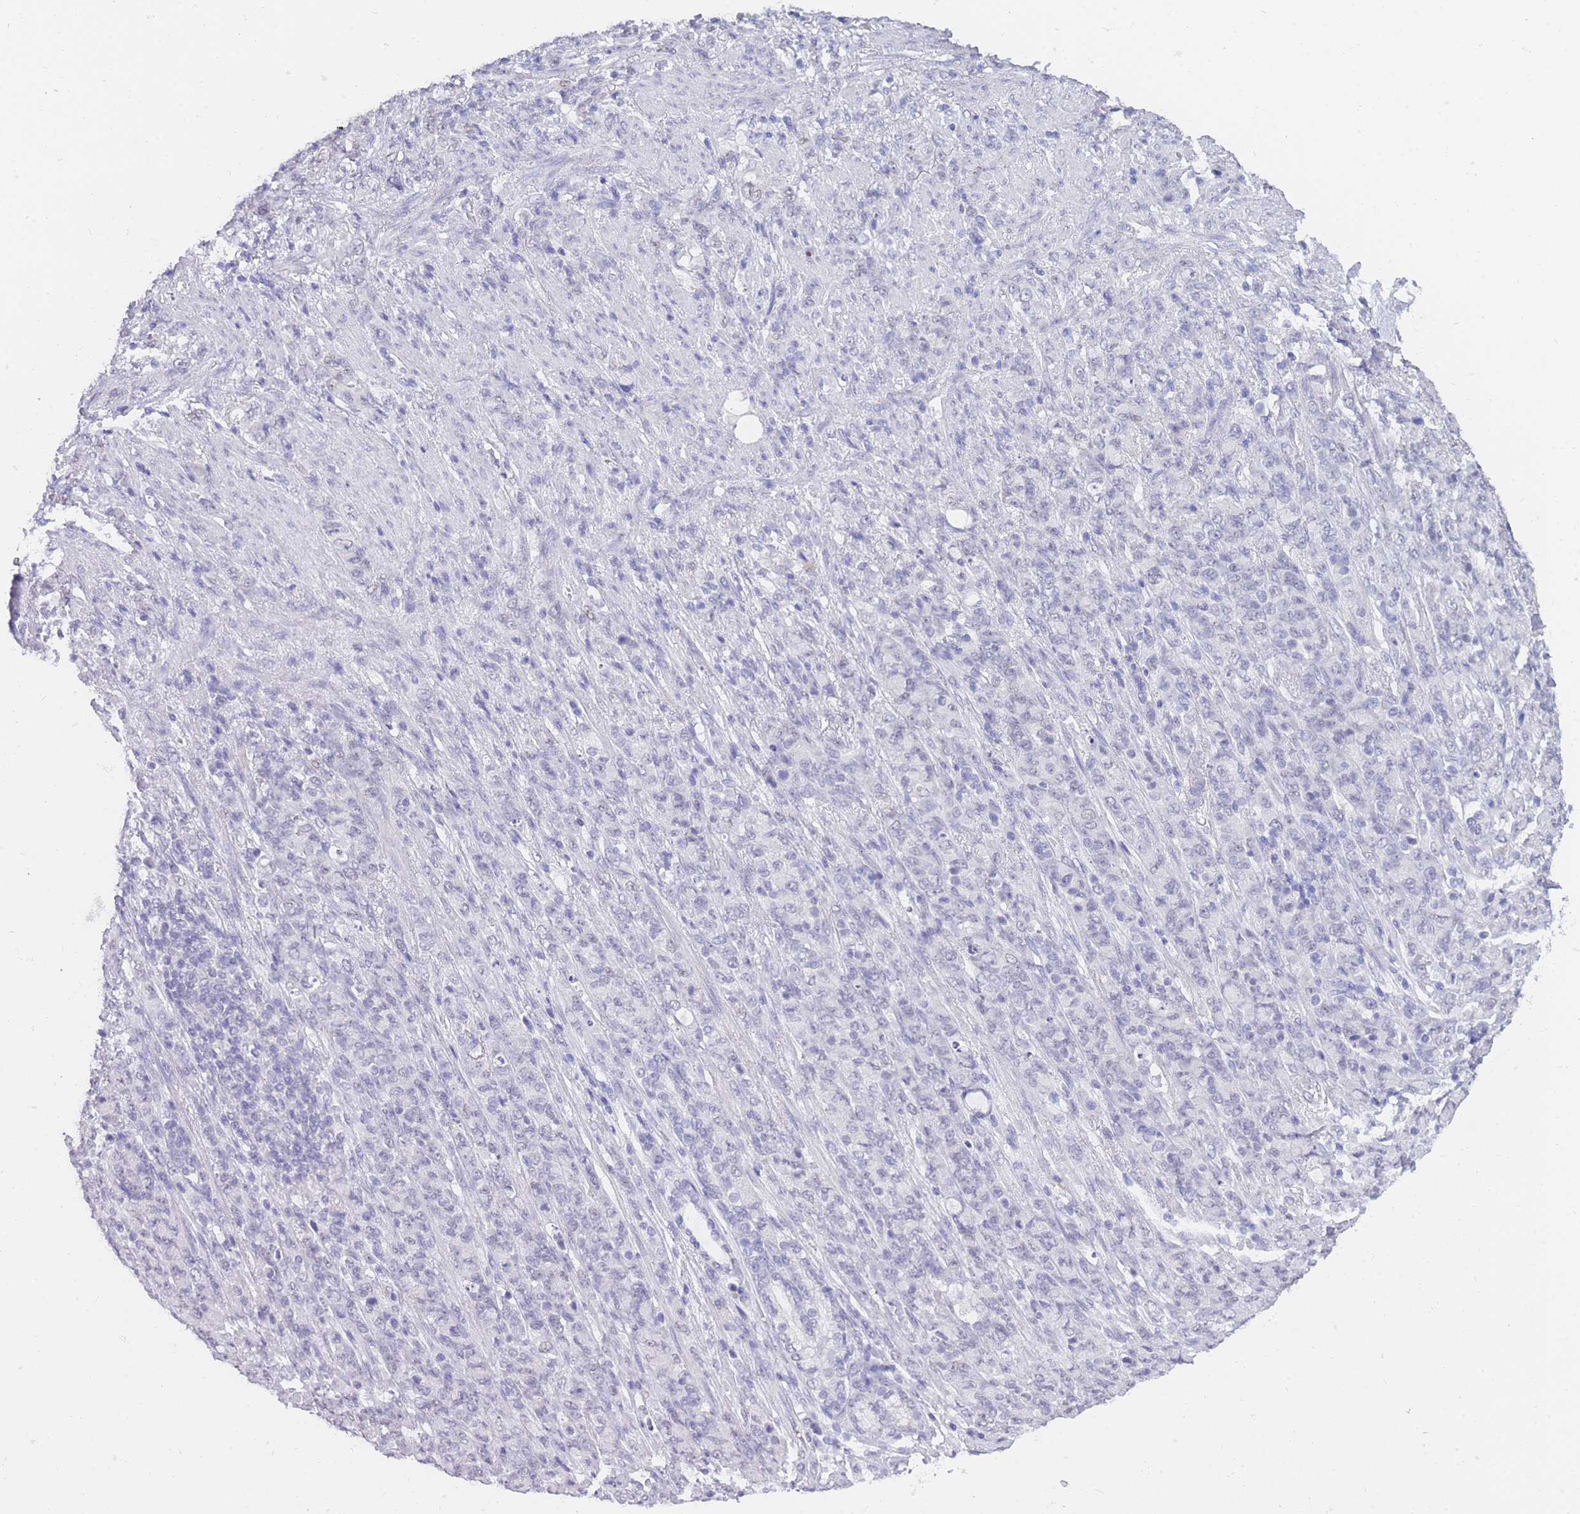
{"staining": {"intensity": "negative", "quantity": "none", "location": "none"}, "tissue": "stomach cancer", "cell_type": "Tumor cells", "image_type": "cancer", "snomed": [{"axis": "morphology", "description": "Adenocarcinoma, NOS"}, {"axis": "topography", "description": "Stomach"}], "caption": "Photomicrograph shows no protein positivity in tumor cells of stomach cancer tissue. The staining was performed using DAB (3,3'-diaminobenzidine) to visualize the protein expression in brown, while the nuclei were stained in blue with hematoxylin (Magnification: 20x).", "gene": "FRAT2", "patient": {"sex": "female", "age": 79}}